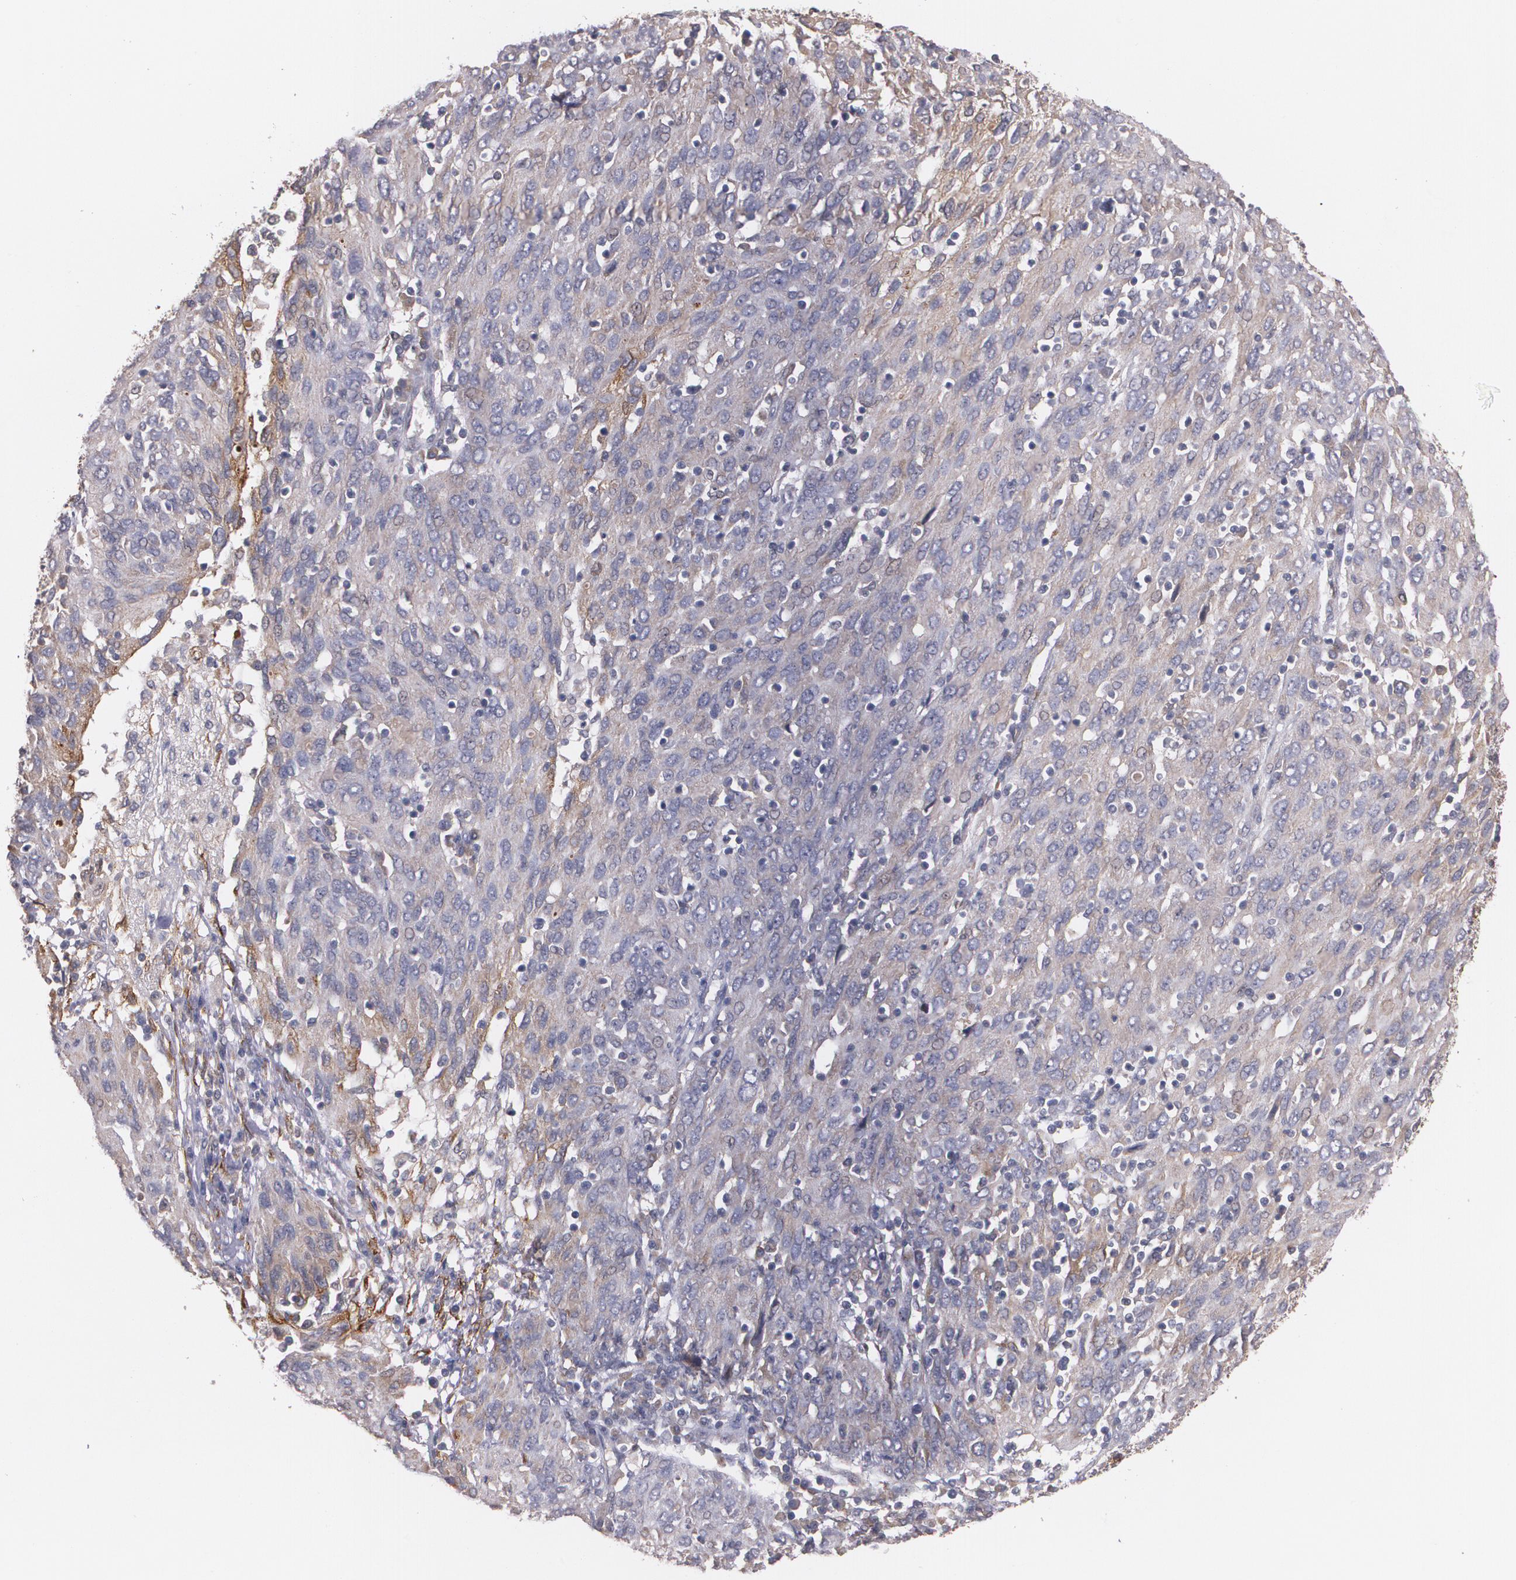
{"staining": {"intensity": "weak", "quantity": "<25%", "location": "cytoplasmic/membranous"}, "tissue": "ovarian cancer", "cell_type": "Tumor cells", "image_type": "cancer", "snomed": [{"axis": "morphology", "description": "Carcinoma, endometroid"}, {"axis": "topography", "description": "Ovary"}], "caption": "IHC of human ovarian cancer (endometroid carcinoma) demonstrates no expression in tumor cells.", "gene": "IFNGR2", "patient": {"sex": "female", "age": 50}}